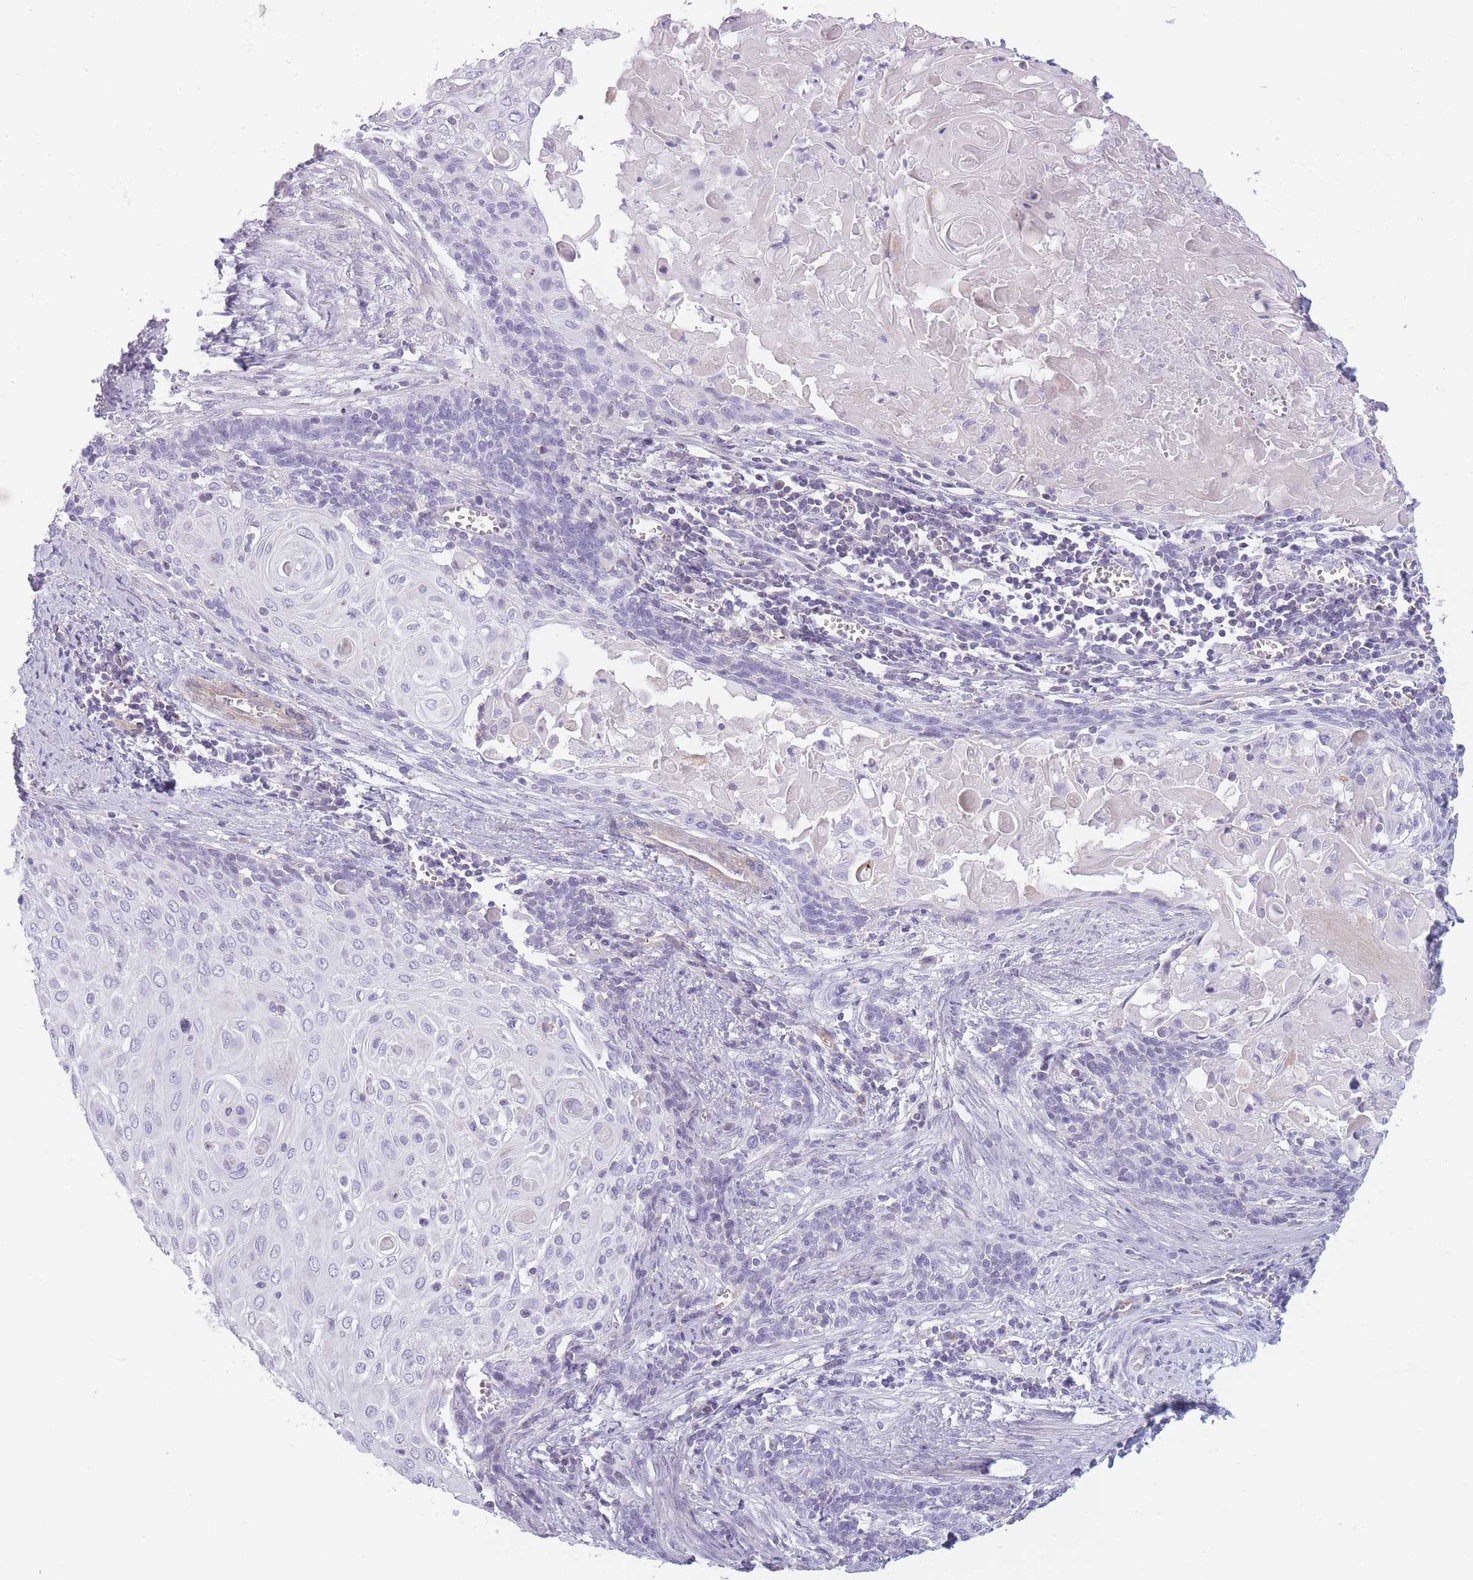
{"staining": {"intensity": "negative", "quantity": "none", "location": "none"}, "tissue": "cervical cancer", "cell_type": "Tumor cells", "image_type": "cancer", "snomed": [{"axis": "morphology", "description": "Squamous cell carcinoma, NOS"}, {"axis": "topography", "description": "Cervix"}], "caption": "Tumor cells are negative for brown protein staining in cervical cancer (squamous cell carcinoma).", "gene": "GGT1", "patient": {"sex": "female", "age": 39}}